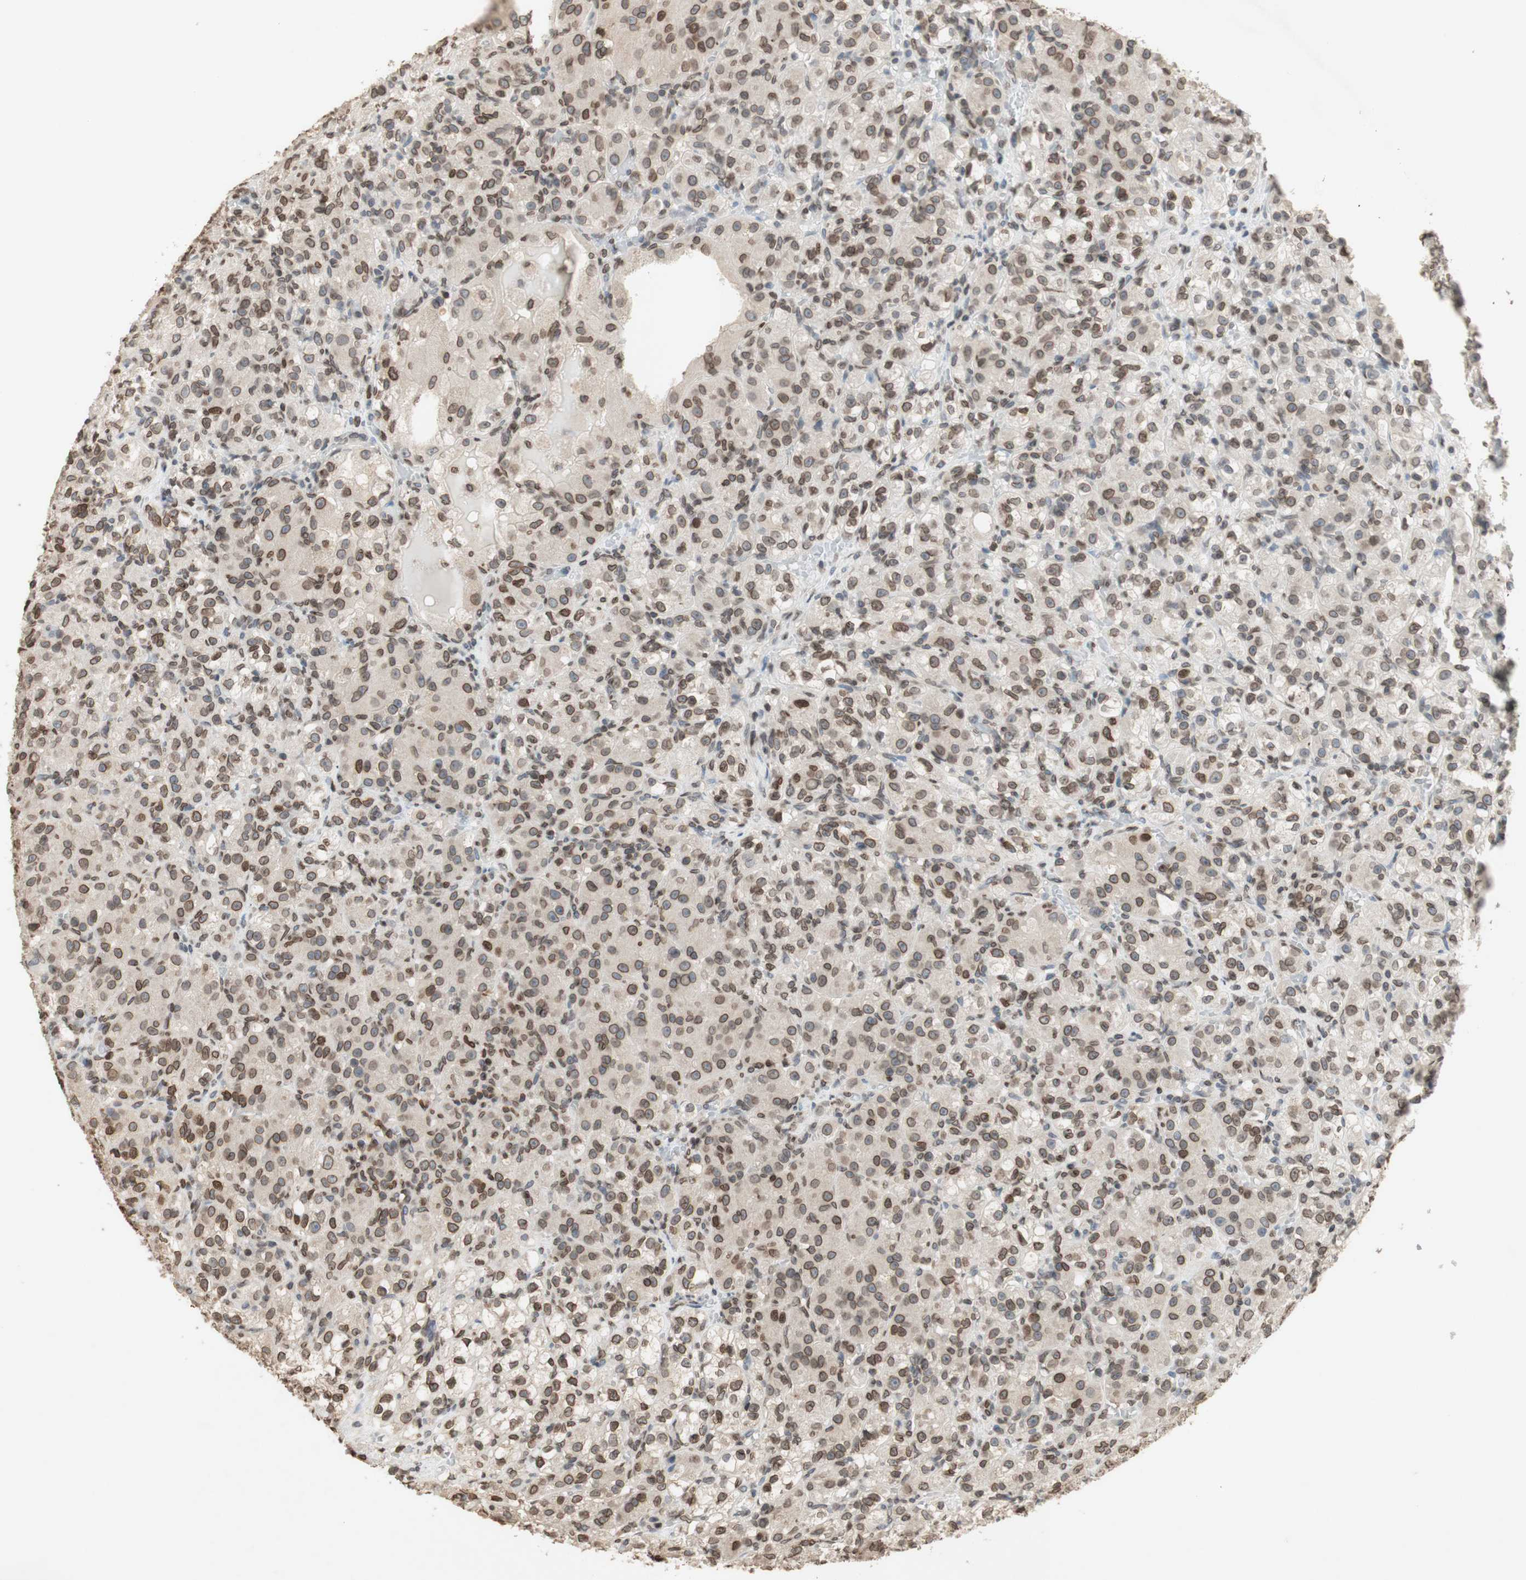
{"staining": {"intensity": "moderate", "quantity": ">75%", "location": "cytoplasmic/membranous,nuclear"}, "tissue": "renal cancer", "cell_type": "Tumor cells", "image_type": "cancer", "snomed": [{"axis": "morphology", "description": "Adenocarcinoma, NOS"}, {"axis": "topography", "description": "Kidney"}], "caption": "DAB (3,3'-diaminobenzidine) immunohistochemical staining of human renal cancer (adenocarcinoma) demonstrates moderate cytoplasmic/membranous and nuclear protein expression in about >75% of tumor cells.", "gene": "TMPO", "patient": {"sex": "male", "age": 61}}